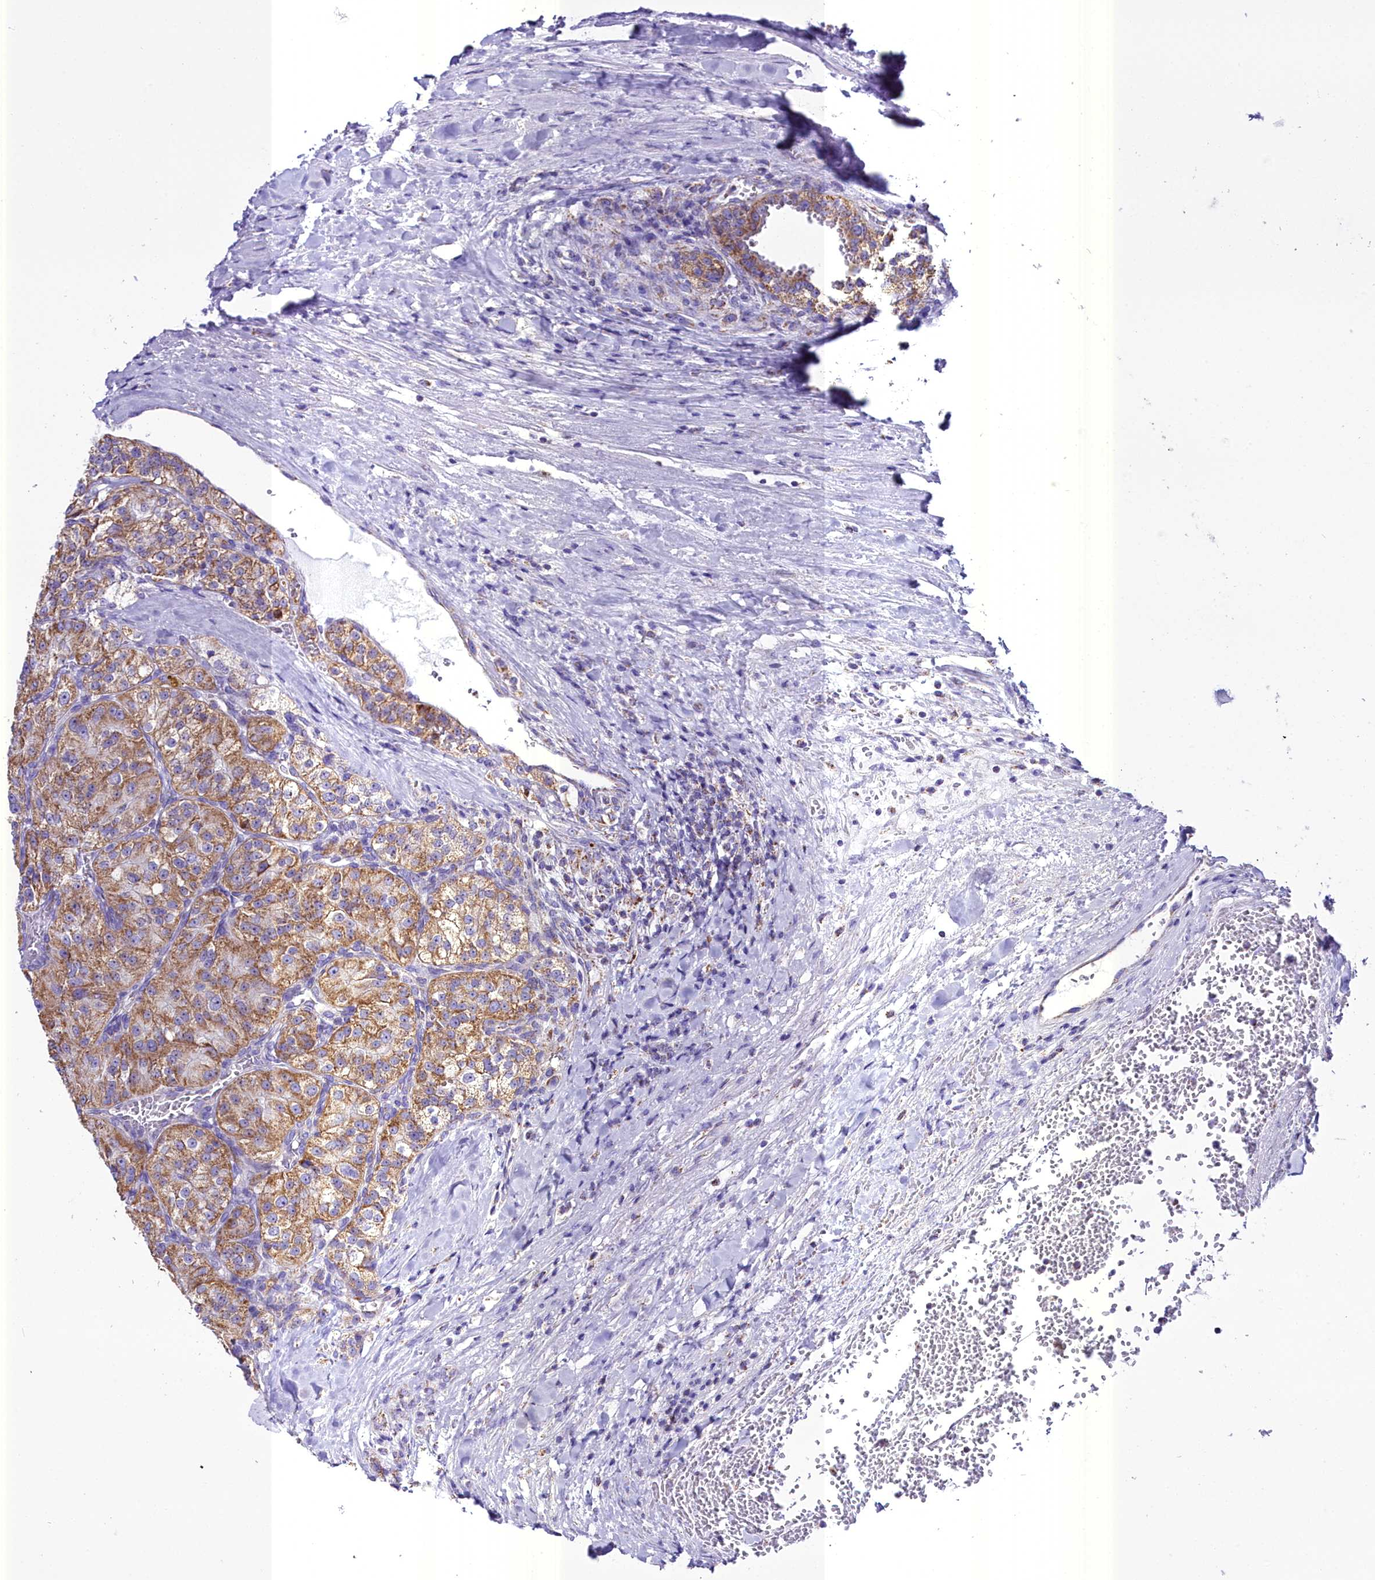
{"staining": {"intensity": "moderate", "quantity": ">75%", "location": "cytoplasmic/membranous"}, "tissue": "renal cancer", "cell_type": "Tumor cells", "image_type": "cancer", "snomed": [{"axis": "morphology", "description": "Adenocarcinoma, NOS"}, {"axis": "topography", "description": "Kidney"}], "caption": "Immunohistochemistry (IHC) of human adenocarcinoma (renal) displays medium levels of moderate cytoplasmic/membranous expression in approximately >75% of tumor cells.", "gene": "WDFY3", "patient": {"sex": "female", "age": 63}}